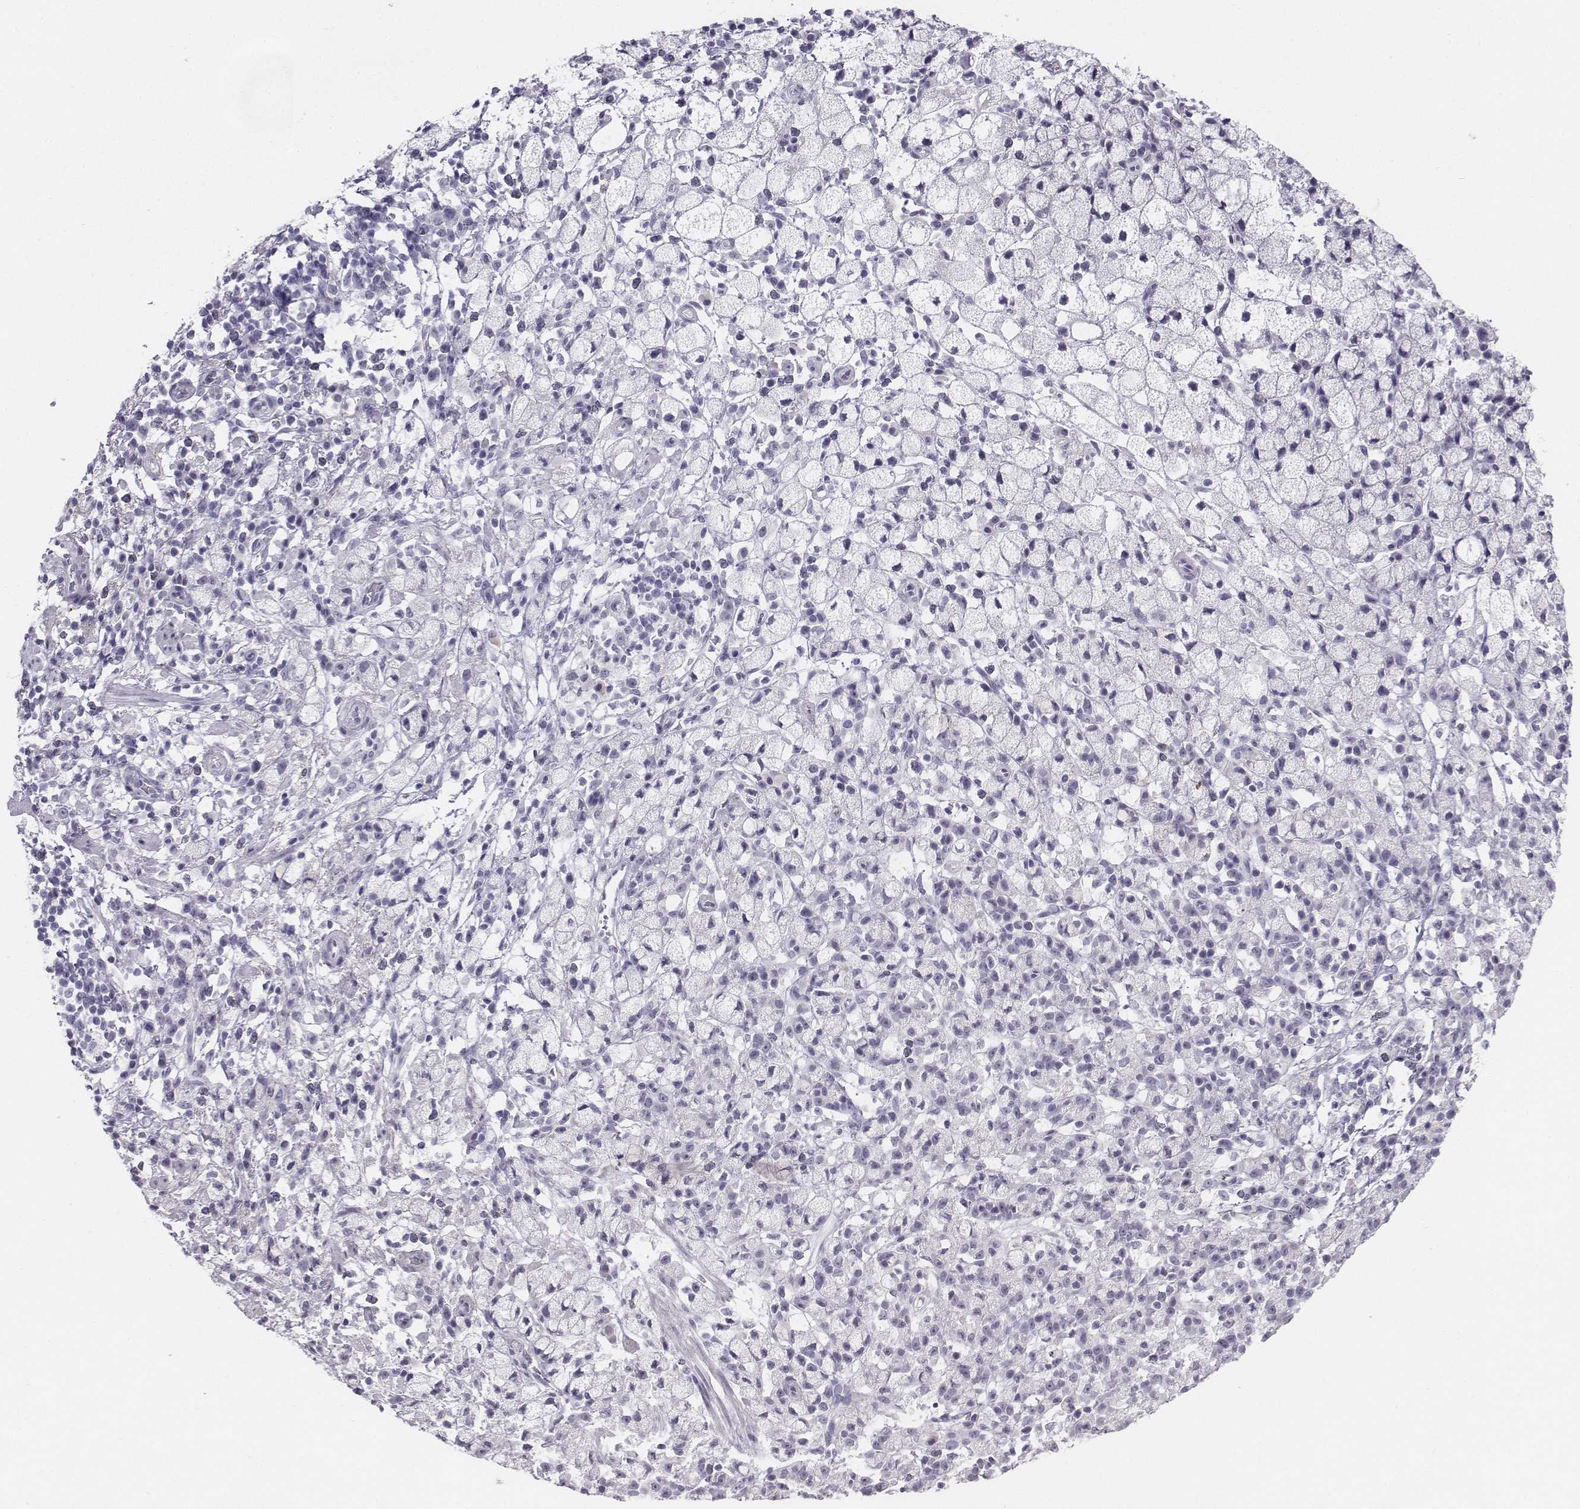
{"staining": {"intensity": "negative", "quantity": "none", "location": "none"}, "tissue": "stomach cancer", "cell_type": "Tumor cells", "image_type": "cancer", "snomed": [{"axis": "morphology", "description": "Adenocarcinoma, NOS"}, {"axis": "topography", "description": "Stomach"}], "caption": "This is an immunohistochemistry (IHC) histopathology image of adenocarcinoma (stomach). There is no staining in tumor cells.", "gene": "TH", "patient": {"sex": "male", "age": 58}}